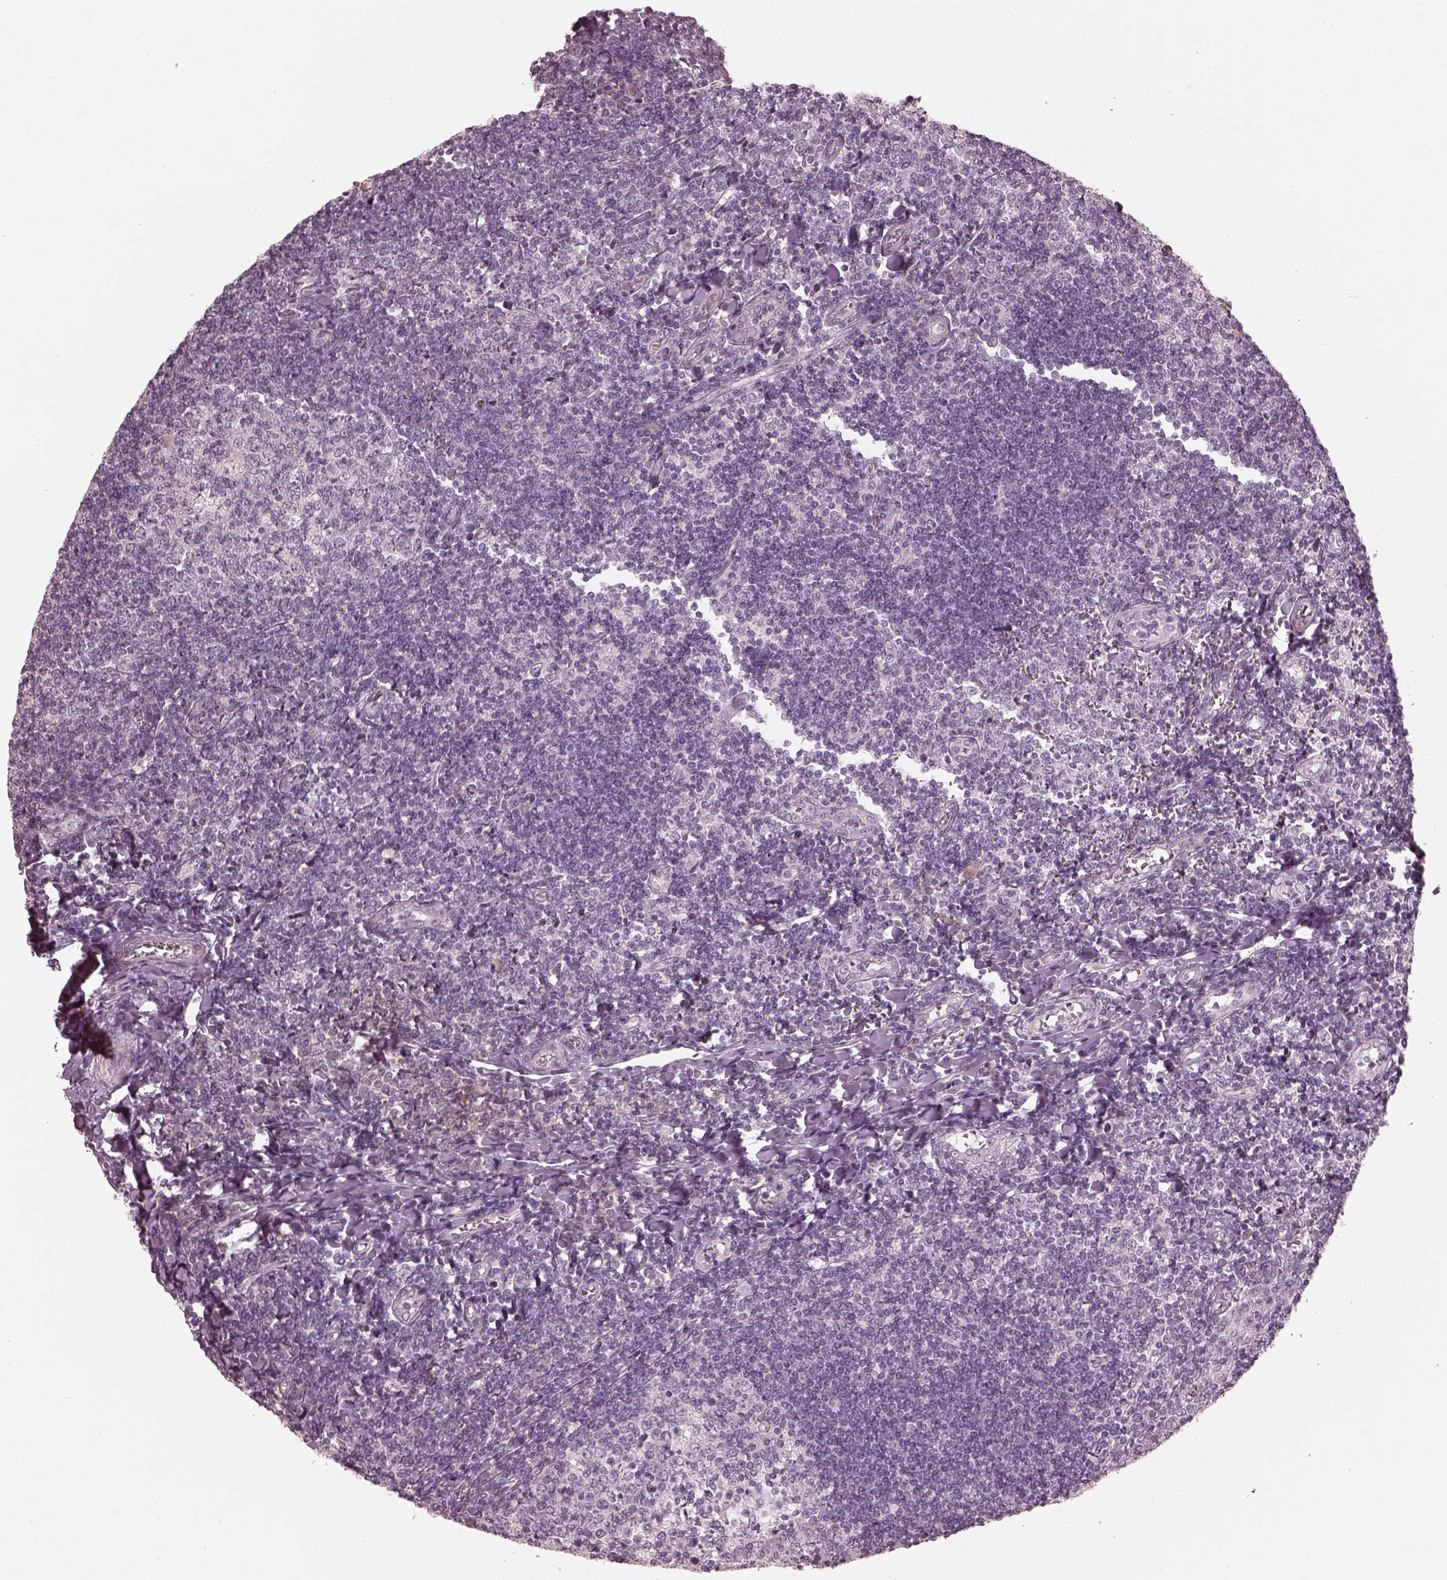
{"staining": {"intensity": "negative", "quantity": "none", "location": "none"}, "tissue": "tonsil", "cell_type": "Germinal center cells", "image_type": "normal", "snomed": [{"axis": "morphology", "description": "Normal tissue, NOS"}, {"axis": "topography", "description": "Tonsil"}], "caption": "IHC image of unremarkable human tonsil stained for a protein (brown), which exhibits no staining in germinal center cells.", "gene": "OPTC", "patient": {"sex": "female", "age": 12}}